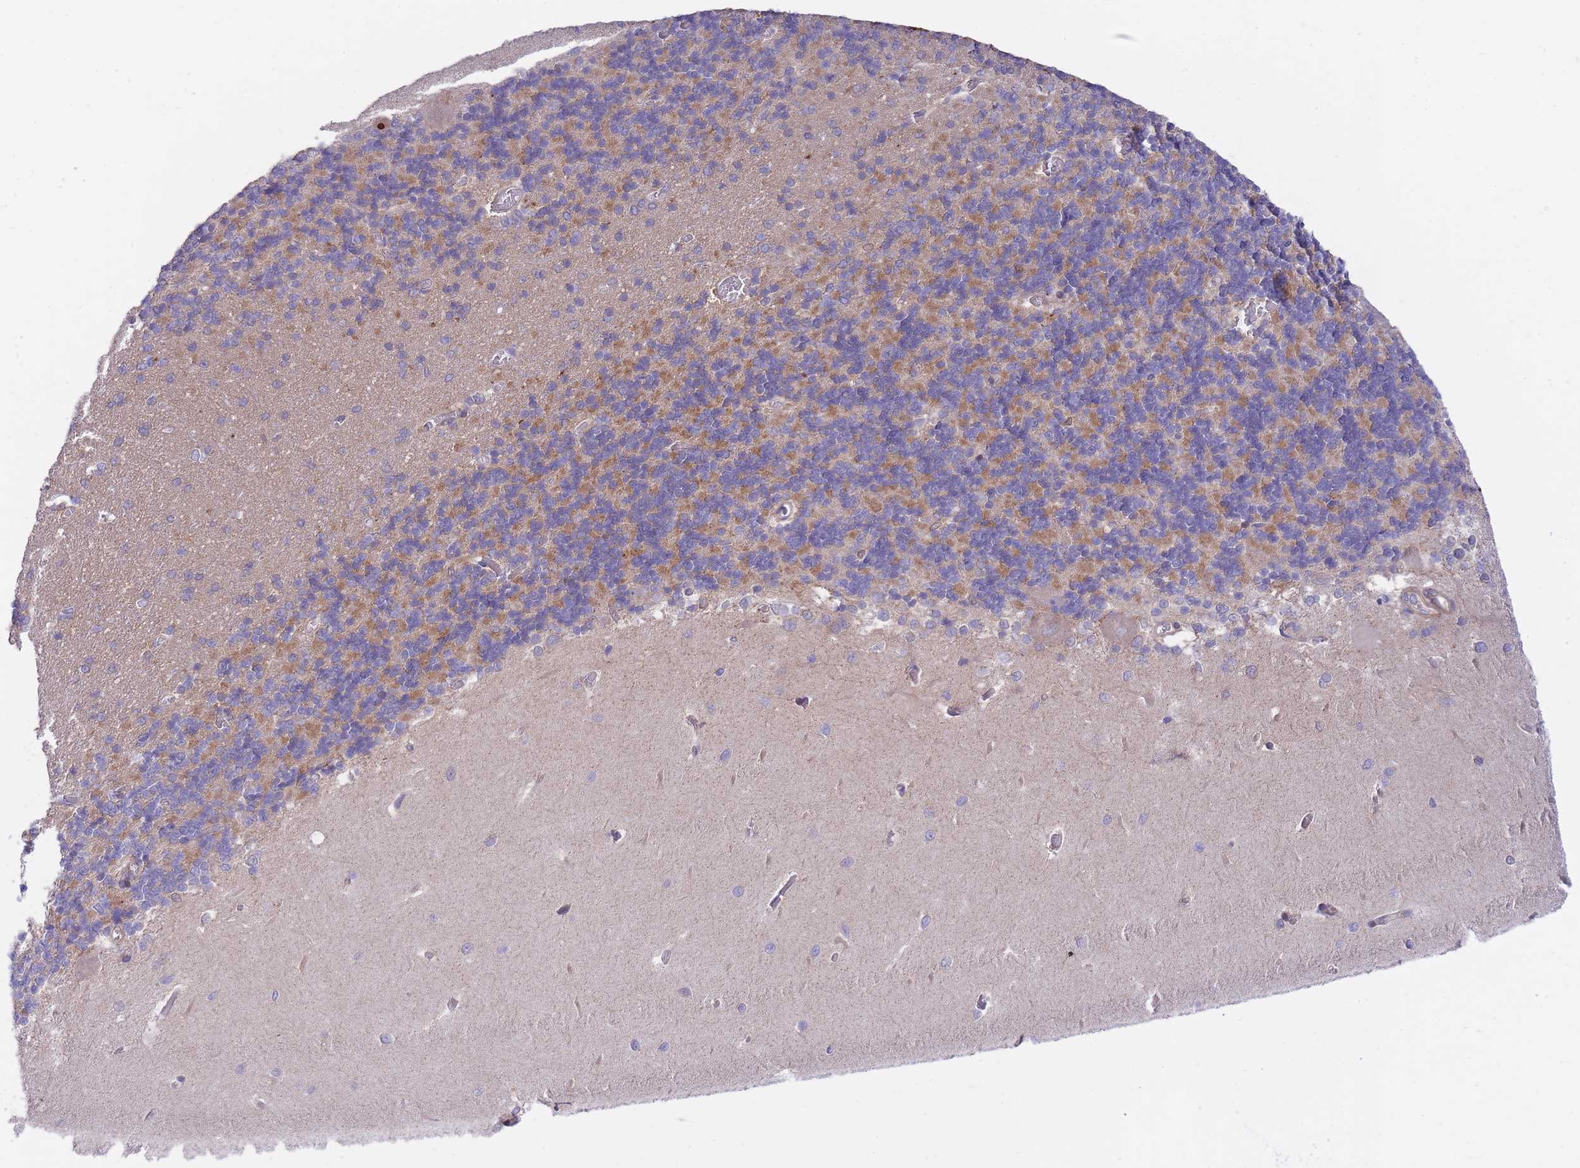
{"staining": {"intensity": "moderate", "quantity": "25%-75%", "location": "cytoplasmic/membranous"}, "tissue": "cerebellum", "cell_type": "Cells in granular layer", "image_type": "normal", "snomed": [{"axis": "morphology", "description": "Normal tissue, NOS"}, {"axis": "topography", "description": "Cerebellum"}], "caption": "Cerebellum stained for a protein shows moderate cytoplasmic/membranous positivity in cells in granular layer.", "gene": "CHAC1", "patient": {"sex": "male", "age": 37}}